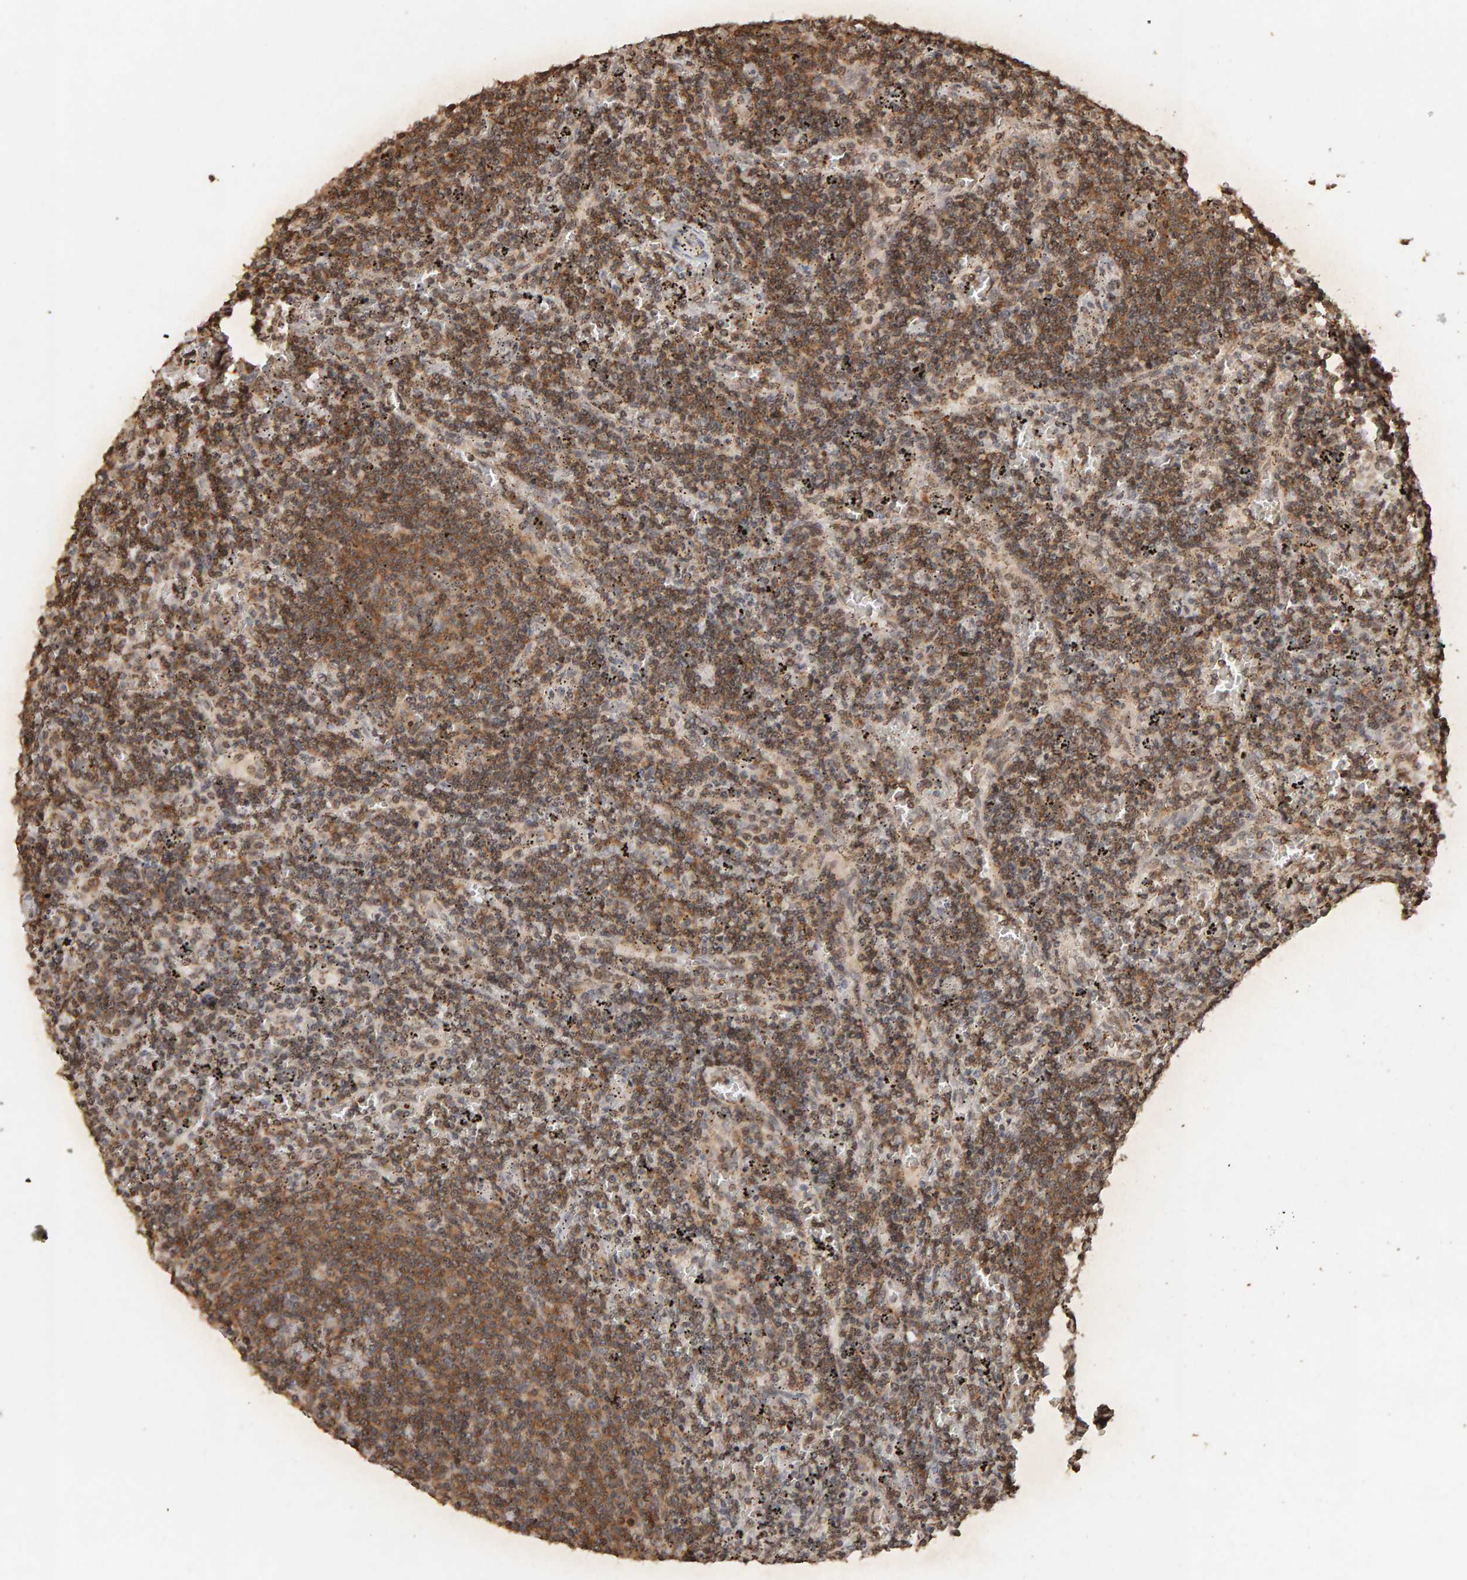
{"staining": {"intensity": "moderate", "quantity": ">75%", "location": "cytoplasmic/membranous"}, "tissue": "lymphoma", "cell_type": "Tumor cells", "image_type": "cancer", "snomed": [{"axis": "morphology", "description": "Malignant lymphoma, non-Hodgkin's type, Low grade"}, {"axis": "topography", "description": "Spleen"}], "caption": "IHC (DAB (3,3'-diaminobenzidine)) staining of lymphoma displays moderate cytoplasmic/membranous protein expression in about >75% of tumor cells.", "gene": "DNAJB5", "patient": {"sex": "female", "age": 50}}